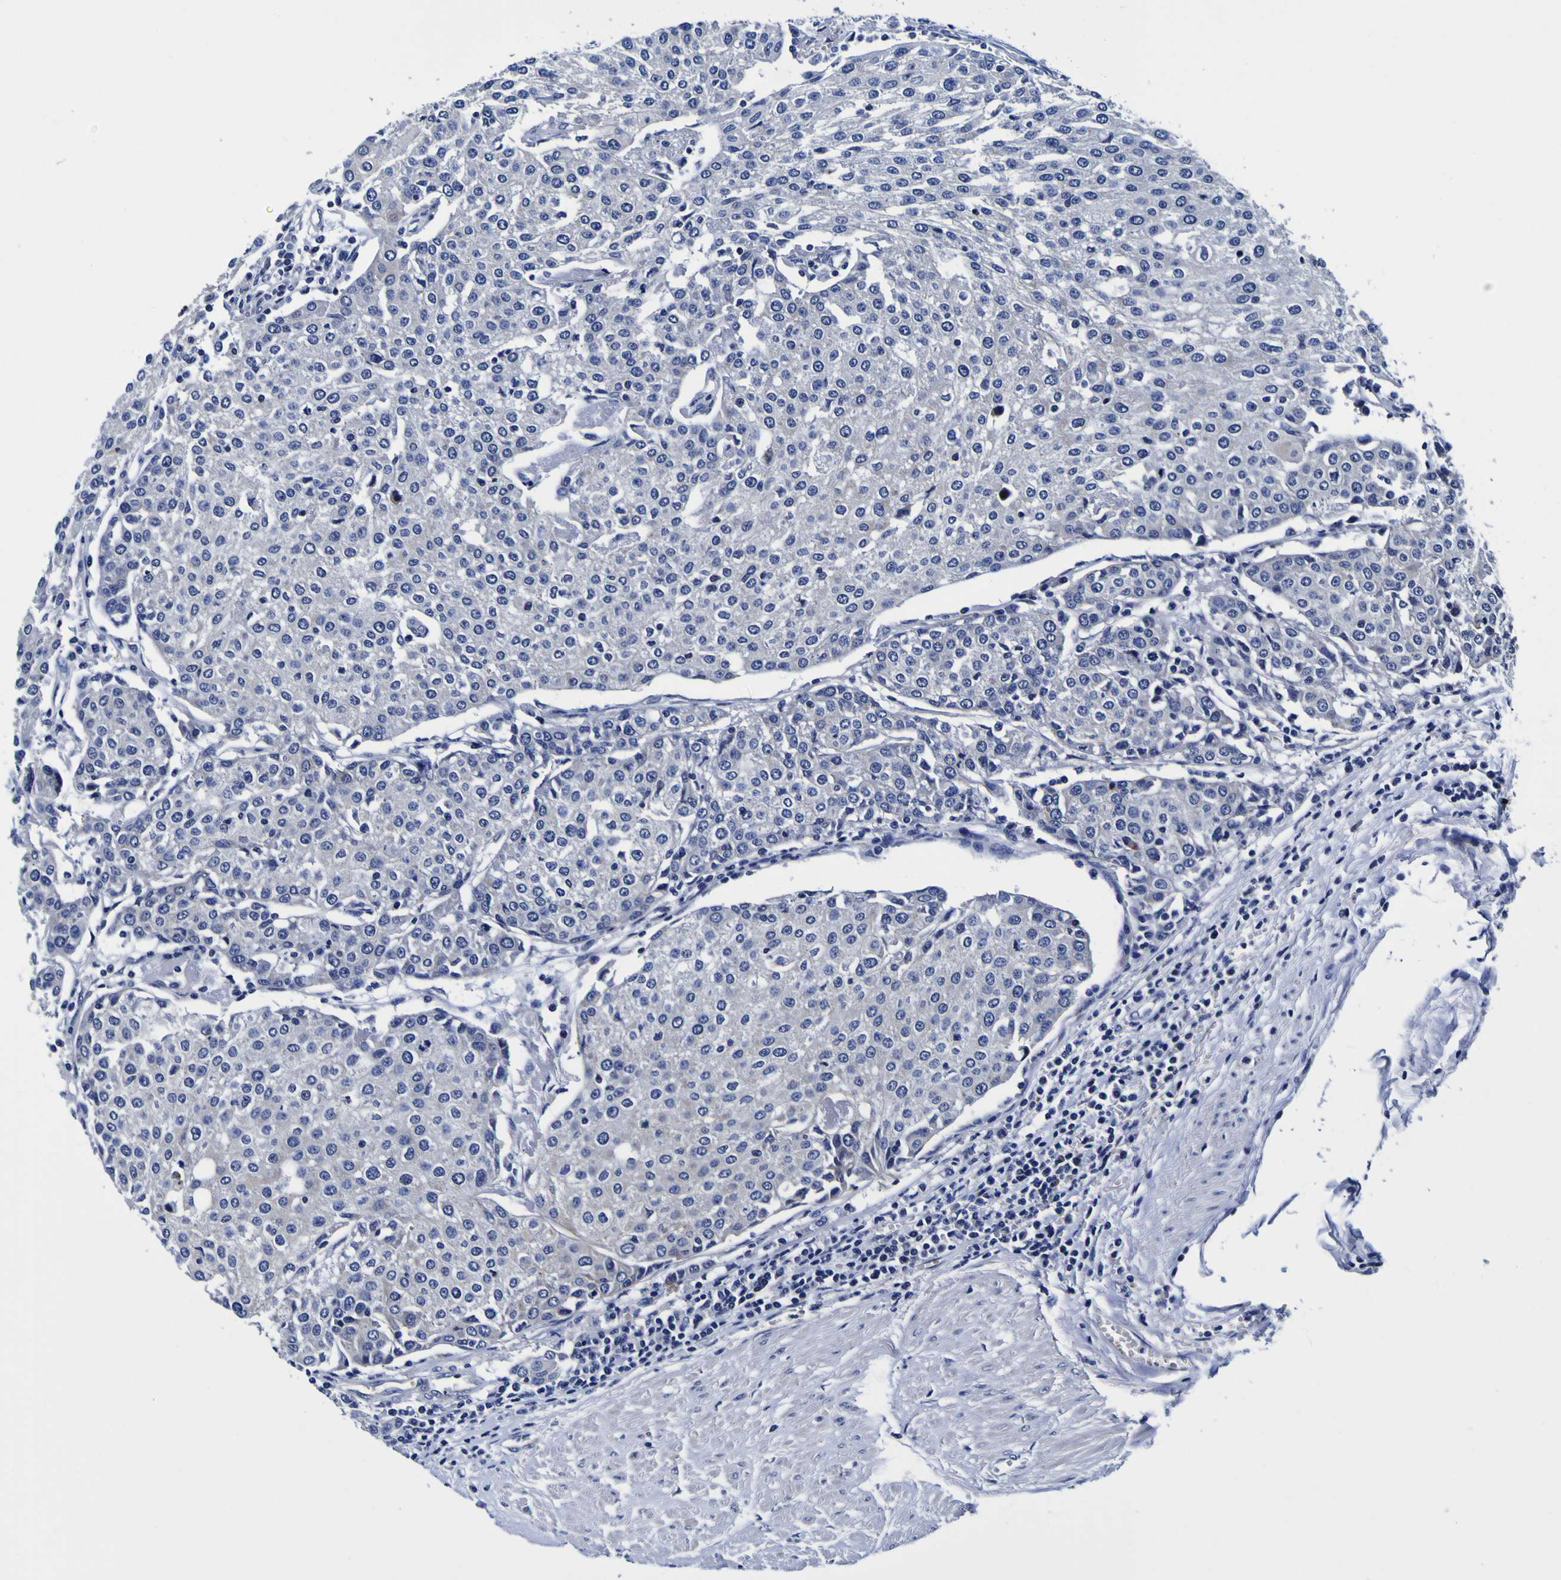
{"staining": {"intensity": "negative", "quantity": "none", "location": "none"}, "tissue": "urothelial cancer", "cell_type": "Tumor cells", "image_type": "cancer", "snomed": [{"axis": "morphology", "description": "Urothelial carcinoma, High grade"}, {"axis": "topography", "description": "Urinary bladder"}], "caption": "This is a image of IHC staining of urothelial cancer, which shows no expression in tumor cells.", "gene": "PDLIM4", "patient": {"sex": "female", "age": 85}}